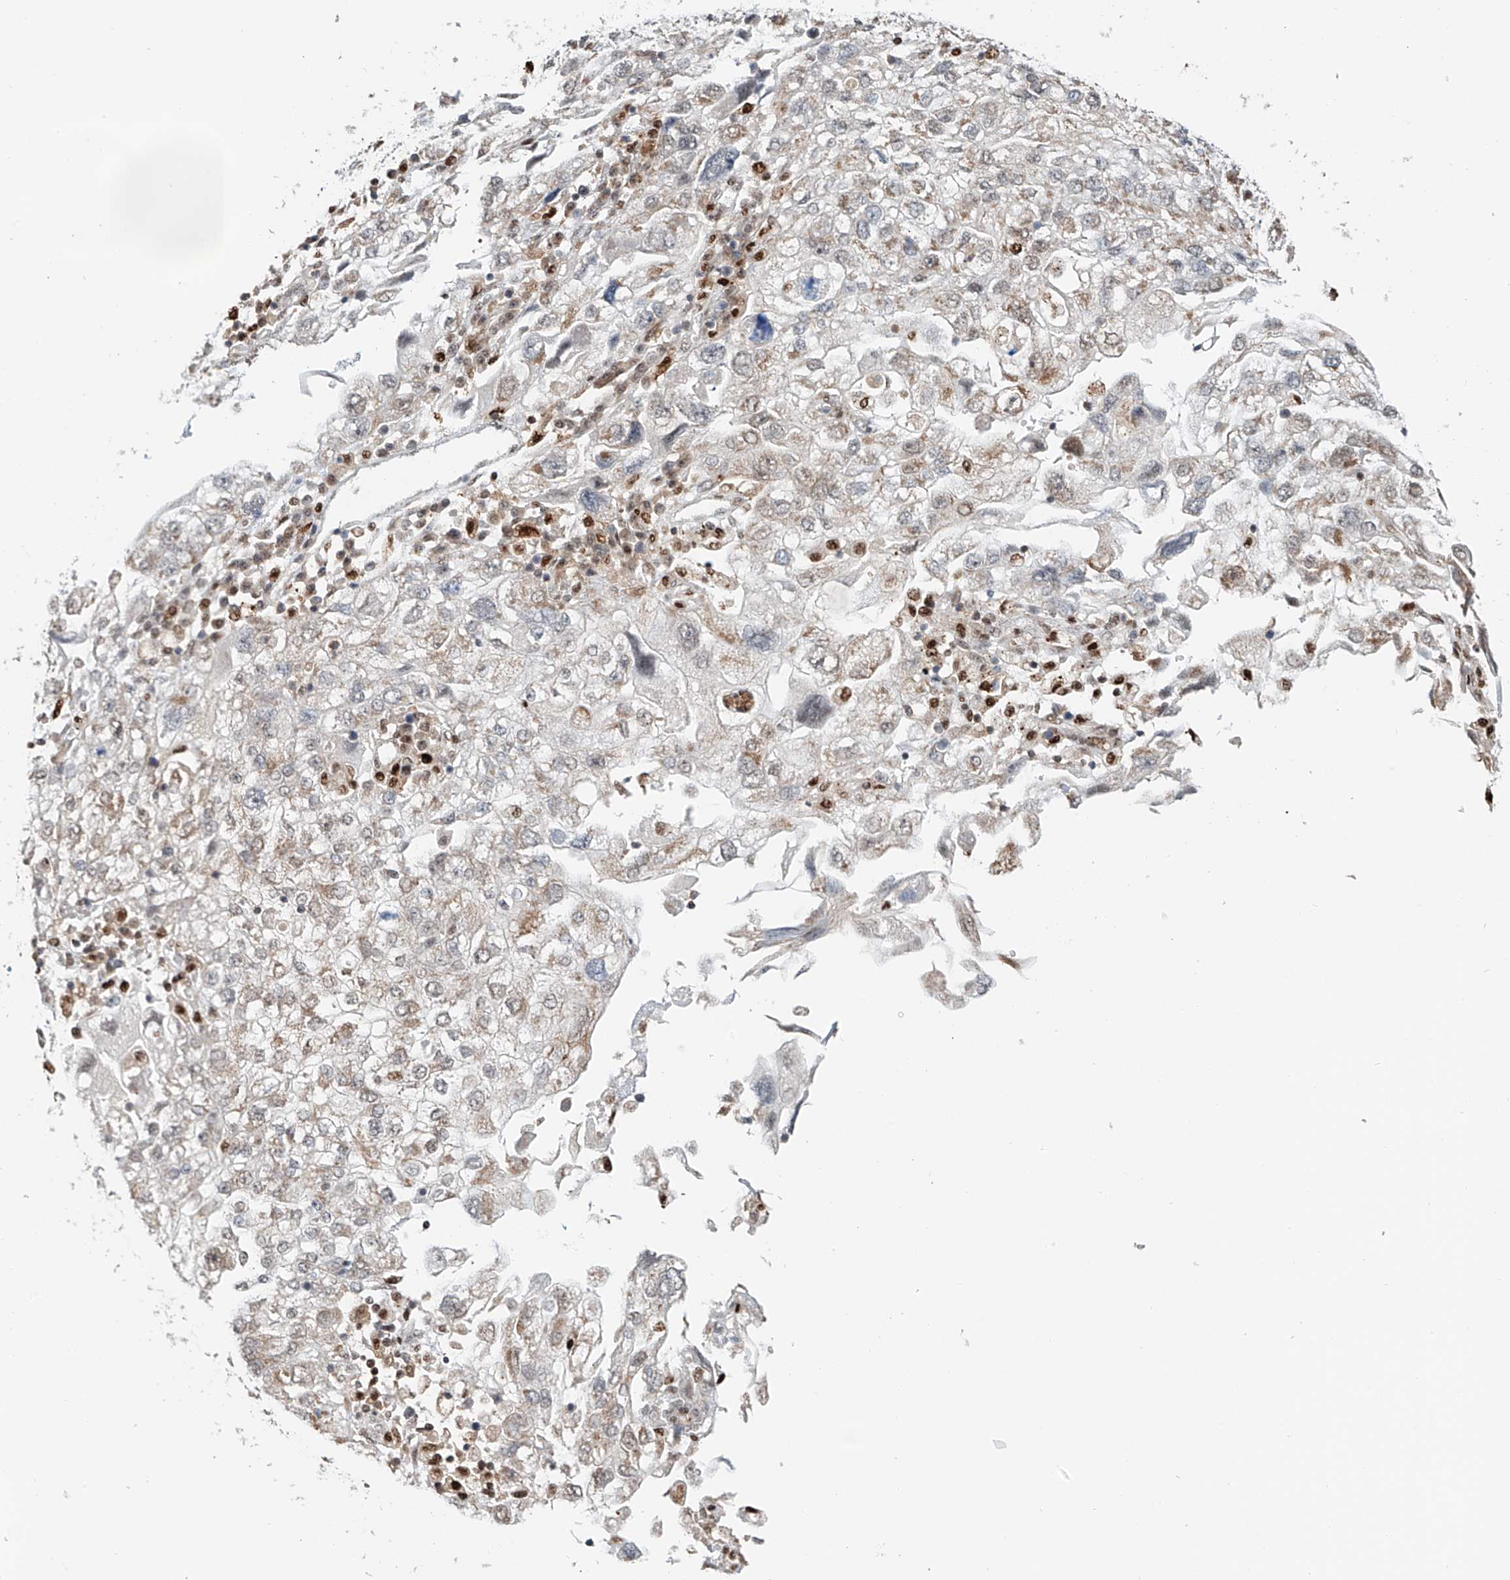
{"staining": {"intensity": "weak", "quantity": "<25%", "location": "cytoplasmic/membranous"}, "tissue": "endometrial cancer", "cell_type": "Tumor cells", "image_type": "cancer", "snomed": [{"axis": "morphology", "description": "Adenocarcinoma, NOS"}, {"axis": "topography", "description": "Endometrium"}], "caption": "This is a micrograph of immunohistochemistry (IHC) staining of endometrial cancer (adenocarcinoma), which shows no expression in tumor cells.", "gene": "DZIP1L", "patient": {"sex": "female", "age": 49}}